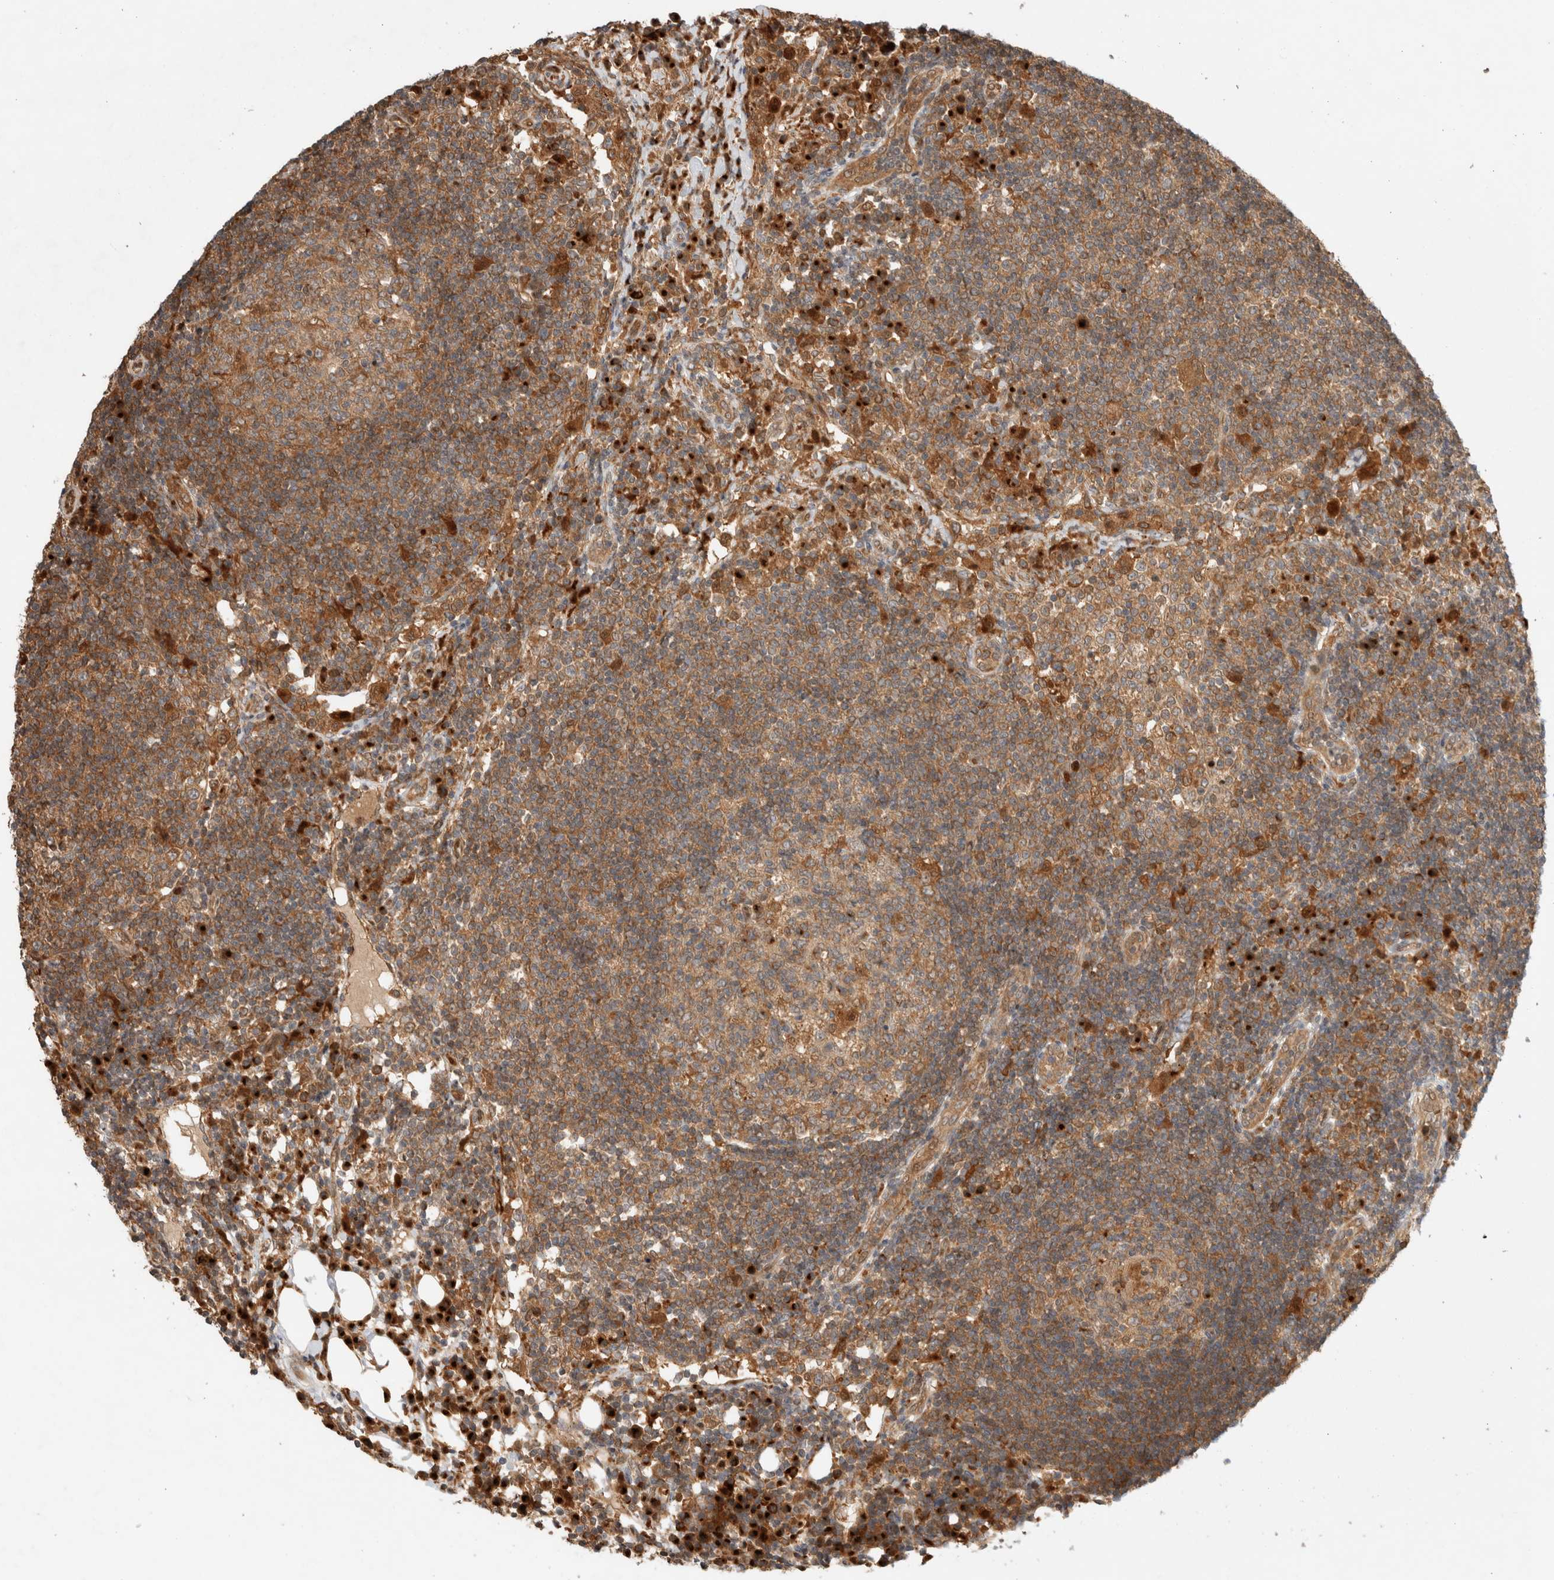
{"staining": {"intensity": "moderate", "quantity": ">75%", "location": "cytoplasmic/membranous"}, "tissue": "lymph node", "cell_type": "Germinal center cells", "image_type": "normal", "snomed": [{"axis": "morphology", "description": "Normal tissue, NOS"}, {"axis": "topography", "description": "Lymph node"}], "caption": "Protein positivity by immunohistochemistry reveals moderate cytoplasmic/membranous positivity in approximately >75% of germinal center cells in normal lymph node.", "gene": "OTUD6B", "patient": {"sex": "female", "age": 53}}